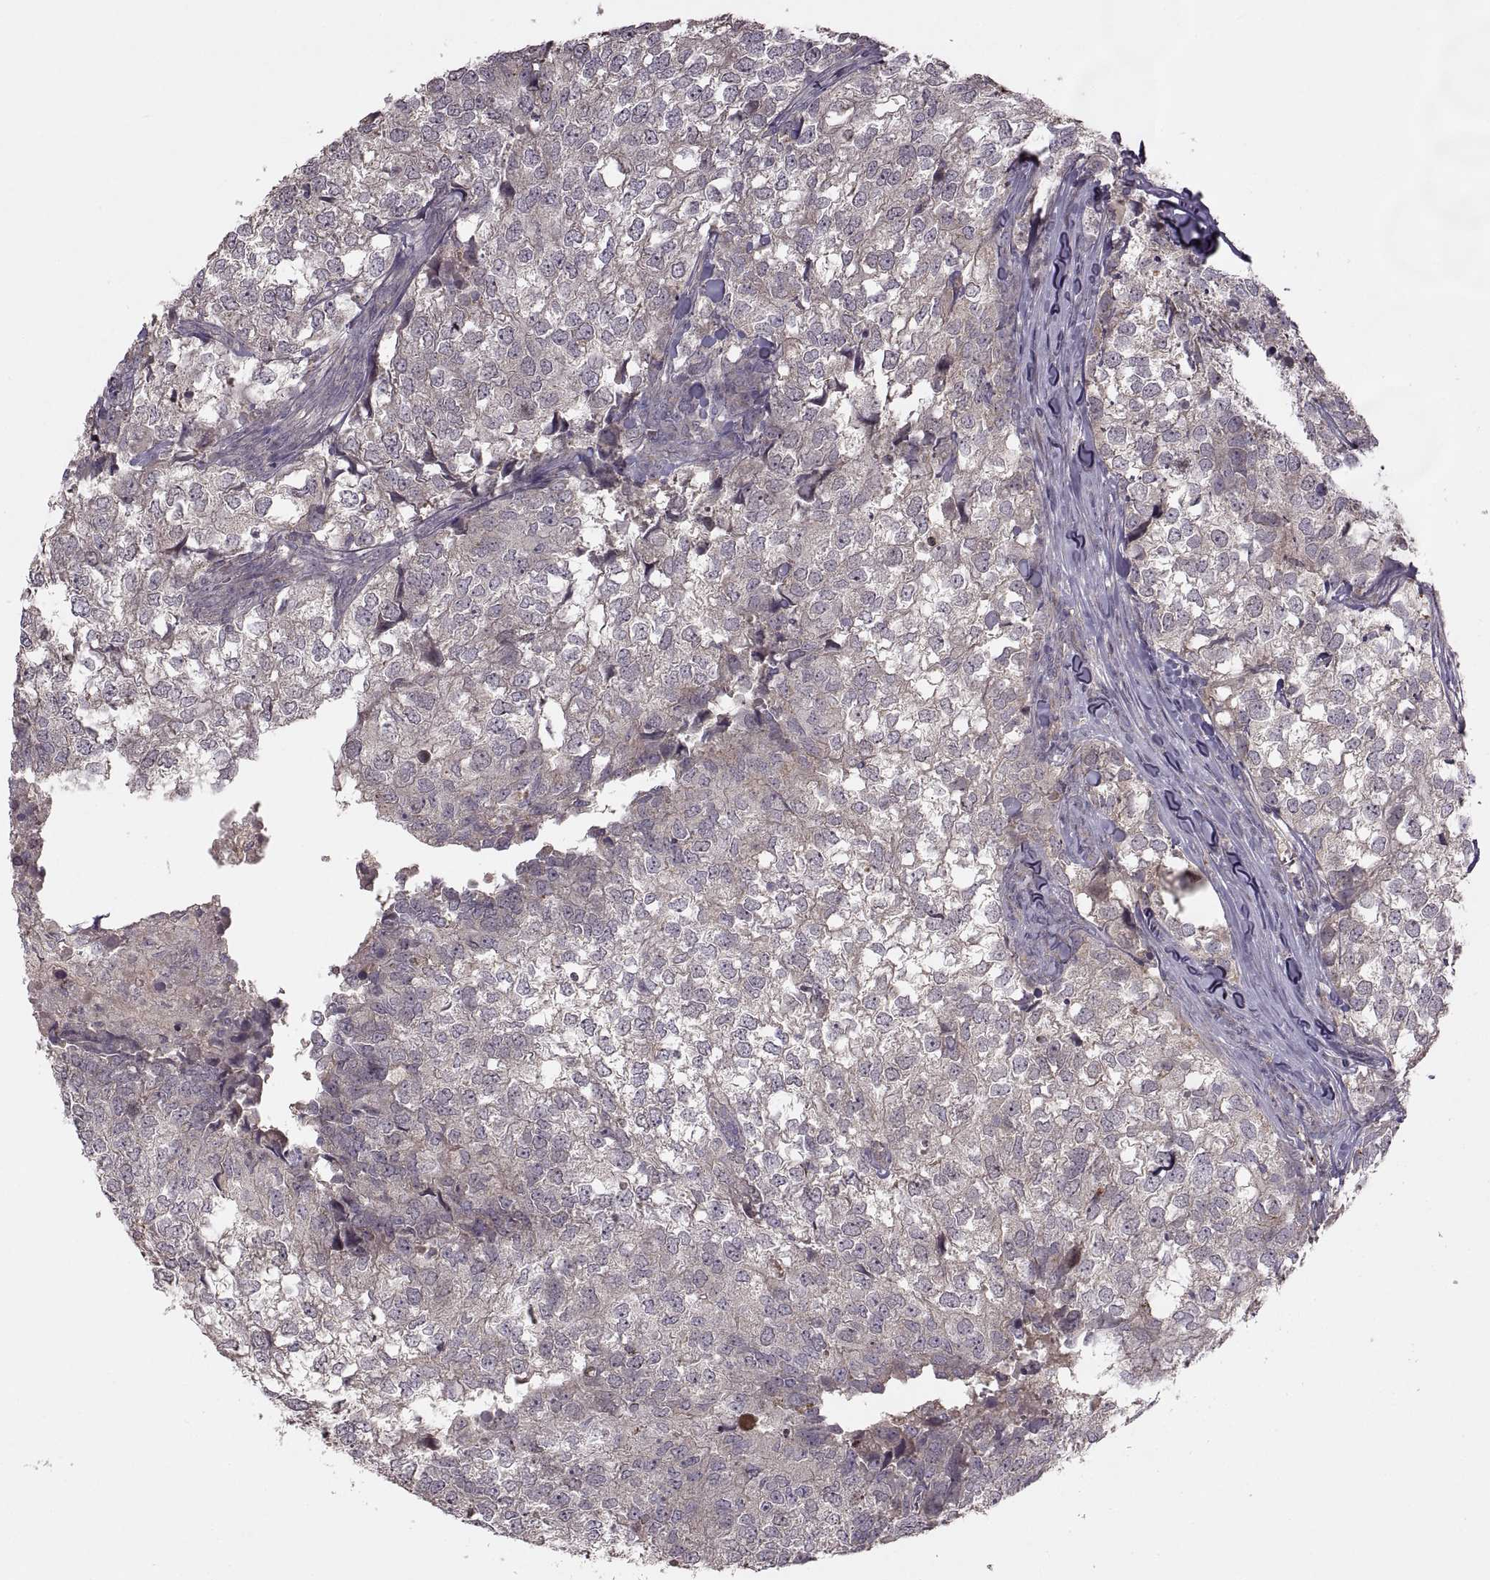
{"staining": {"intensity": "negative", "quantity": "none", "location": "none"}, "tissue": "breast cancer", "cell_type": "Tumor cells", "image_type": "cancer", "snomed": [{"axis": "morphology", "description": "Duct carcinoma"}, {"axis": "topography", "description": "Breast"}], "caption": "DAB immunohistochemical staining of human invasive ductal carcinoma (breast) exhibits no significant expression in tumor cells.", "gene": "PIERCE1", "patient": {"sex": "female", "age": 30}}